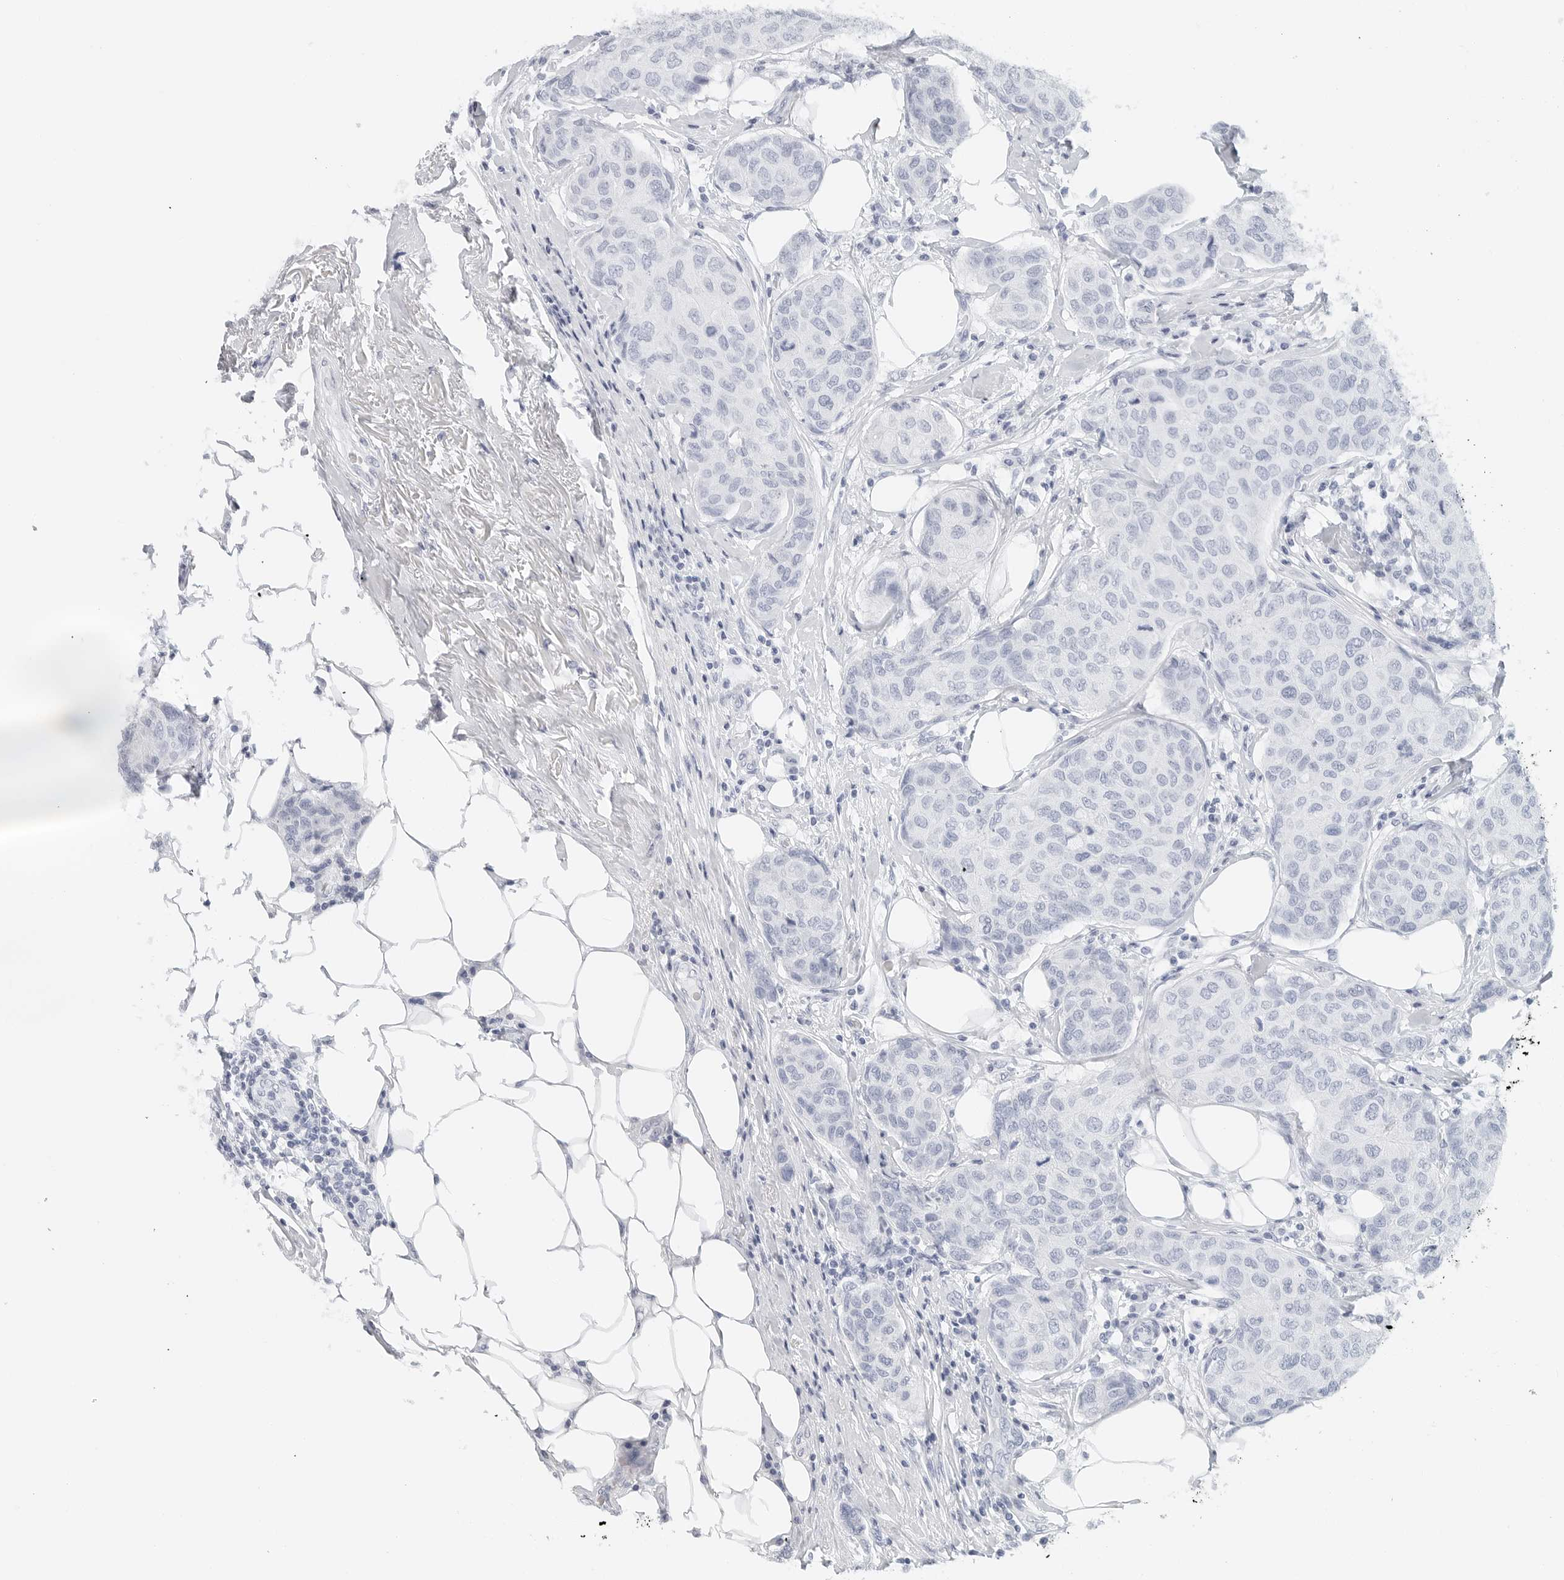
{"staining": {"intensity": "negative", "quantity": "none", "location": "none"}, "tissue": "breast cancer", "cell_type": "Tumor cells", "image_type": "cancer", "snomed": [{"axis": "morphology", "description": "Duct carcinoma"}, {"axis": "topography", "description": "Breast"}], "caption": "IHC of invasive ductal carcinoma (breast) exhibits no positivity in tumor cells.", "gene": "METAP1", "patient": {"sex": "female", "age": 80}}